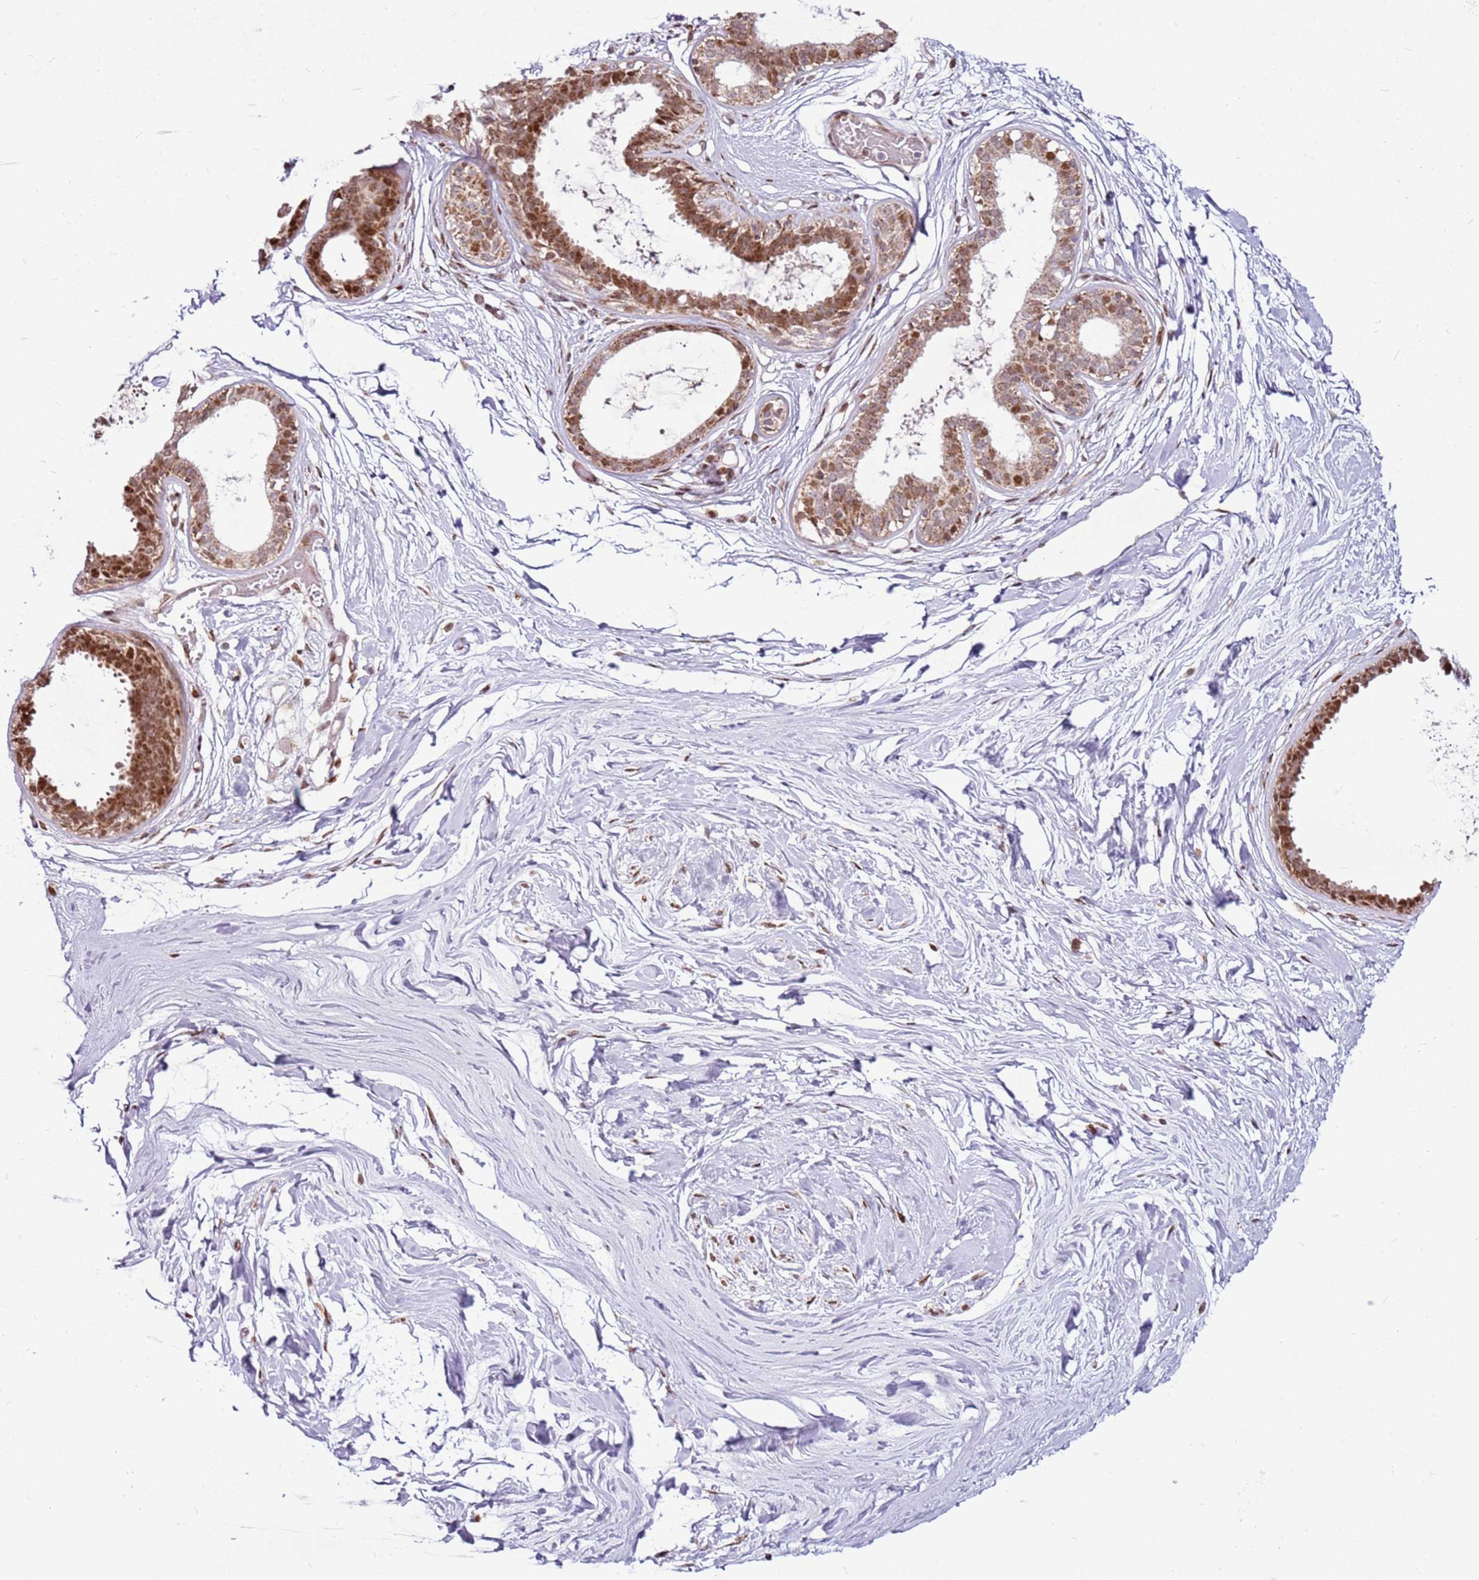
{"staining": {"intensity": "moderate", "quantity": "25%-75%", "location": "cytoplasmic/membranous,nuclear"}, "tissue": "breast", "cell_type": "Adipocytes", "image_type": "normal", "snomed": [{"axis": "morphology", "description": "Normal tissue, NOS"}, {"axis": "topography", "description": "Breast"}], "caption": "High-magnification brightfield microscopy of normal breast stained with DAB (brown) and counterstained with hematoxylin (blue). adipocytes exhibit moderate cytoplasmic/membranous,nuclear positivity is present in approximately25%-75% of cells.", "gene": "PCTP", "patient": {"sex": "female", "age": 45}}